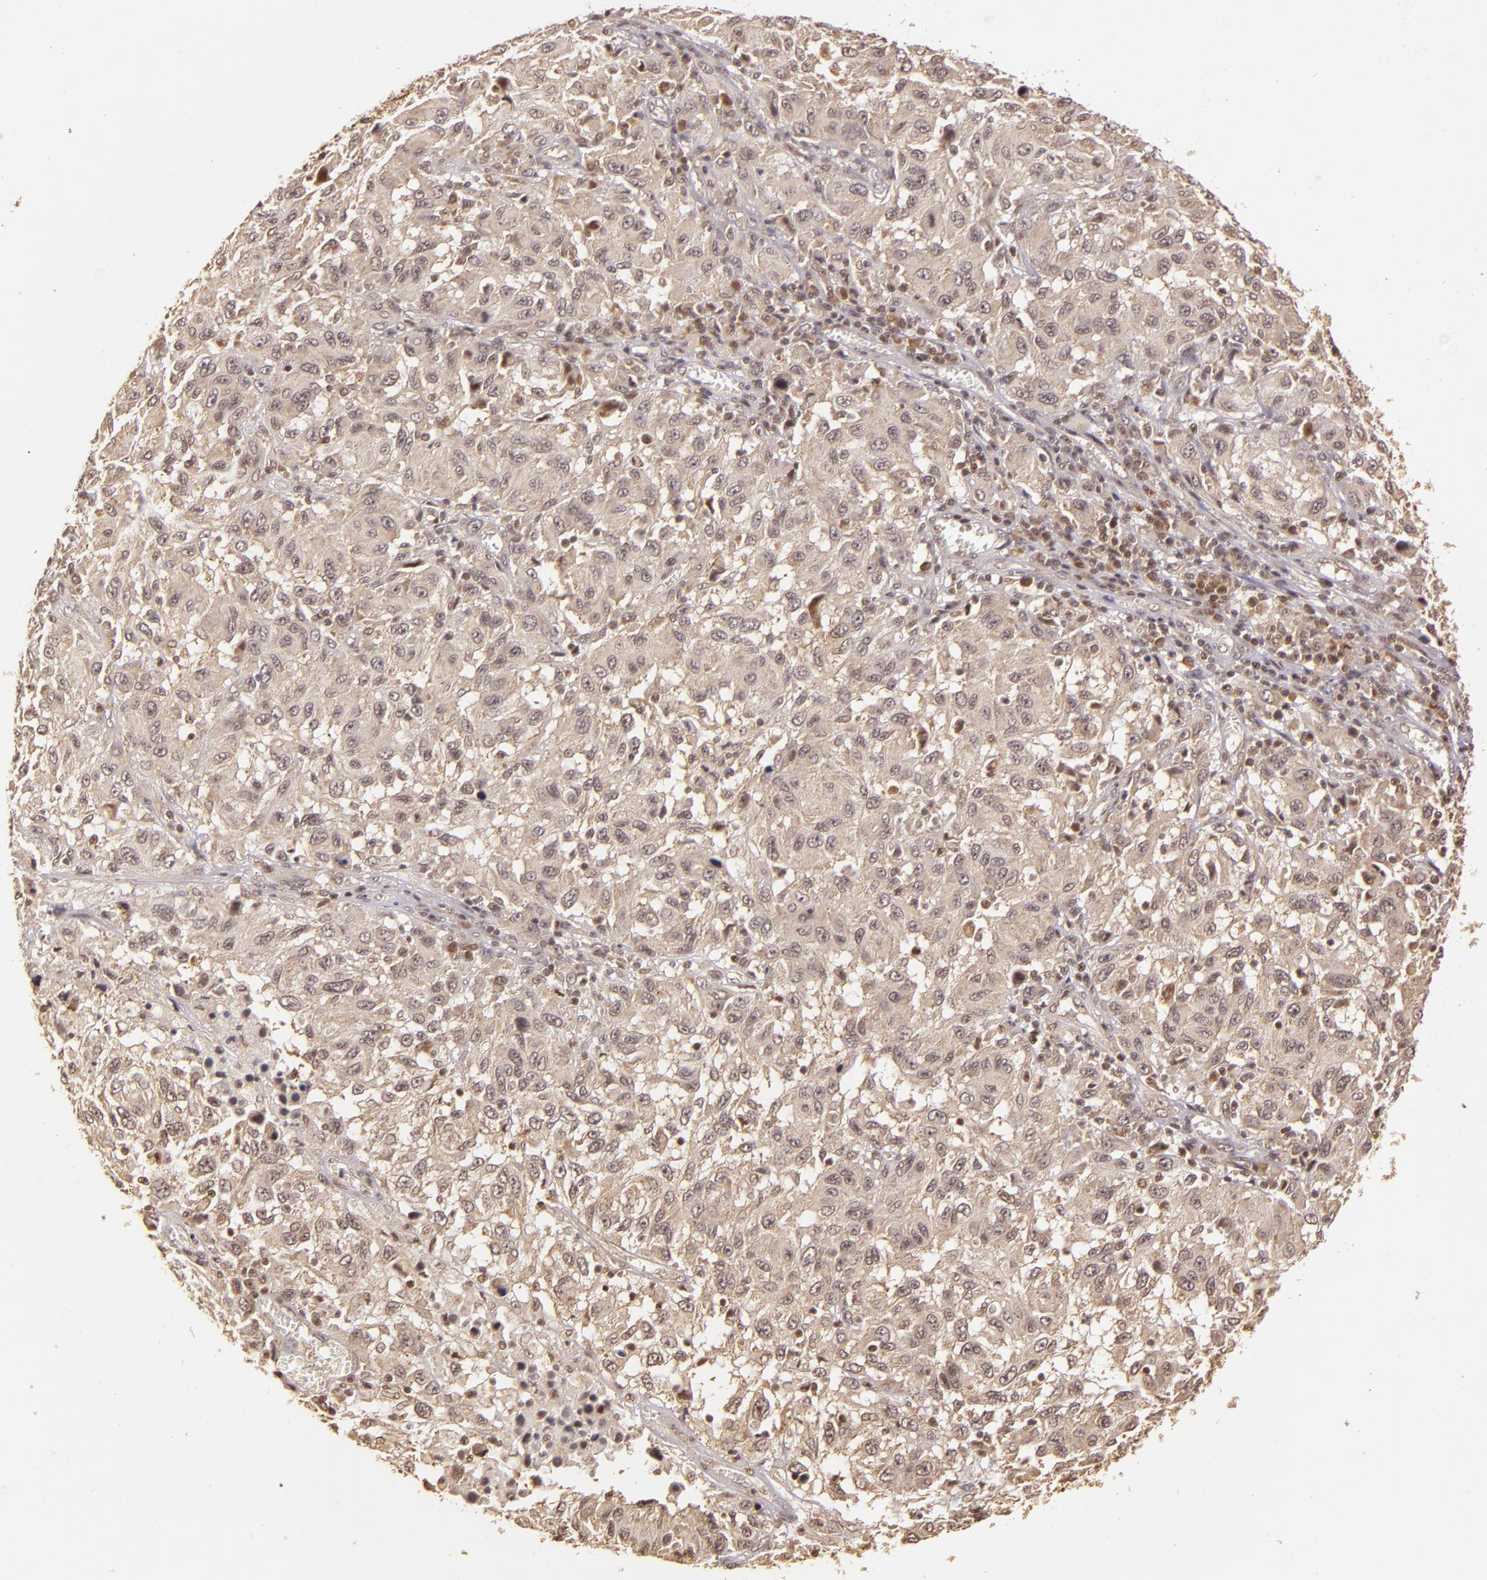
{"staining": {"intensity": "weak", "quantity": ">75%", "location": "cytoplasmic/membranous"}, "tissue": "melanoma", "cell_type": "Tumor cells", "image_type": "cancer", "snomed": [{"axis": "morphology", "description": "Malignant melanoma, NOS"}, {"axis": "topography", "description": "Skin"}], "caption": "The image demonstrates staining of melanoma, revealing weak cytoplasmic/membranous protein expression (brown color) within tumor cells. (Brightfield microscopy of DAB IHC at high magnification).", "gene": "TXNRD2", "patient": {"sex": "female", "age": 77}}